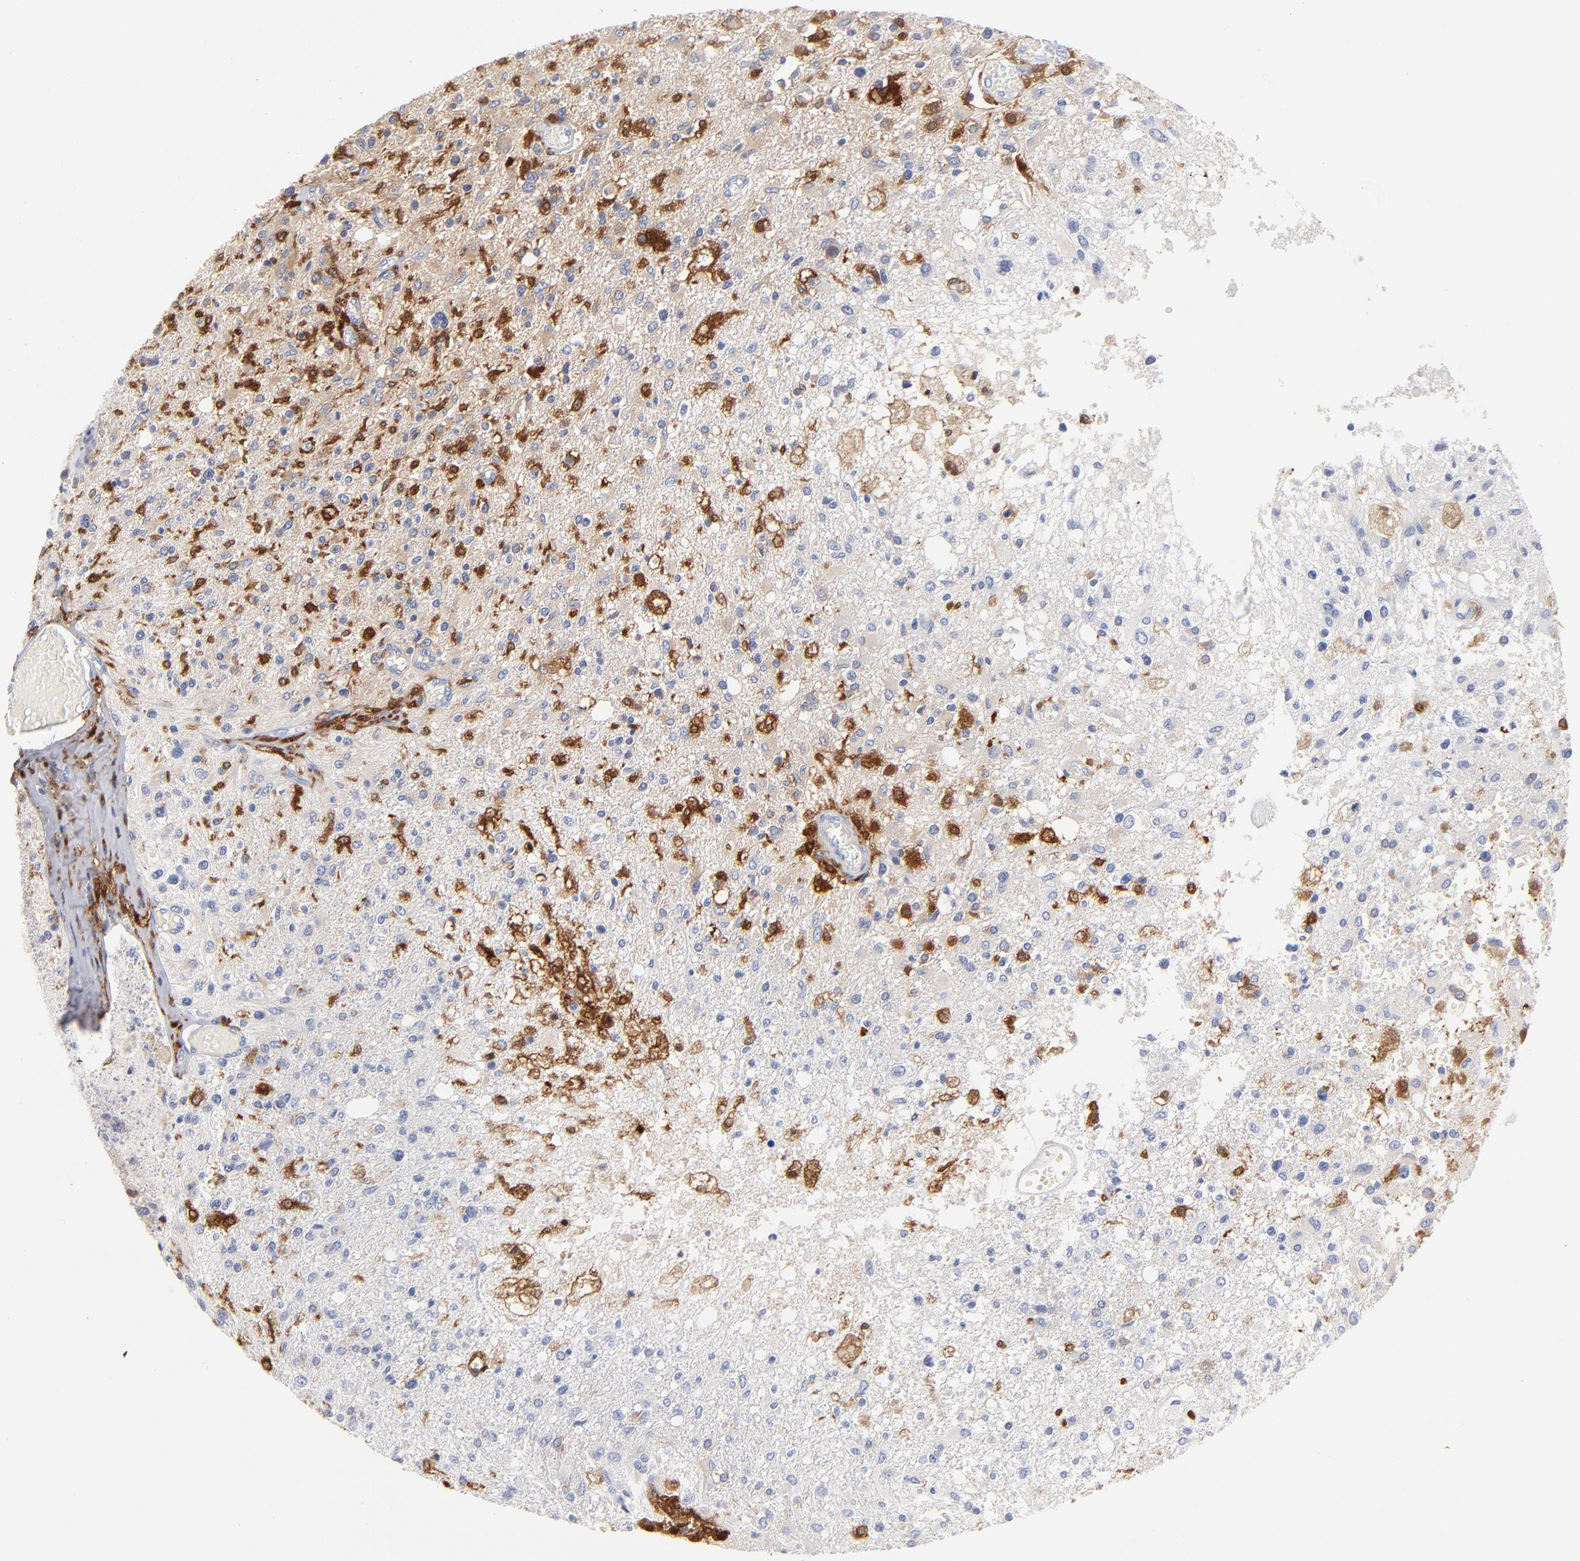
{"staining": {"intensity": "negative", "quantity": "none", "location": "none"}, "tissue": "glioma", "cell_type": "Tumor cells", "image_type": "cancer", "snomed": [{"axis": "morphology", "description": "Glioma, malignant, High grade"}, {"axis": "topography", "description": "Cerebral cortex"}], "caption": "Micrograph shows no protein positivity in tumor cells of glioma tissue. (DAB immunohistochemistry (IHC), high magnification).", "gene": "IFIT2", "patient": {"sex": "male", "age": 76}}